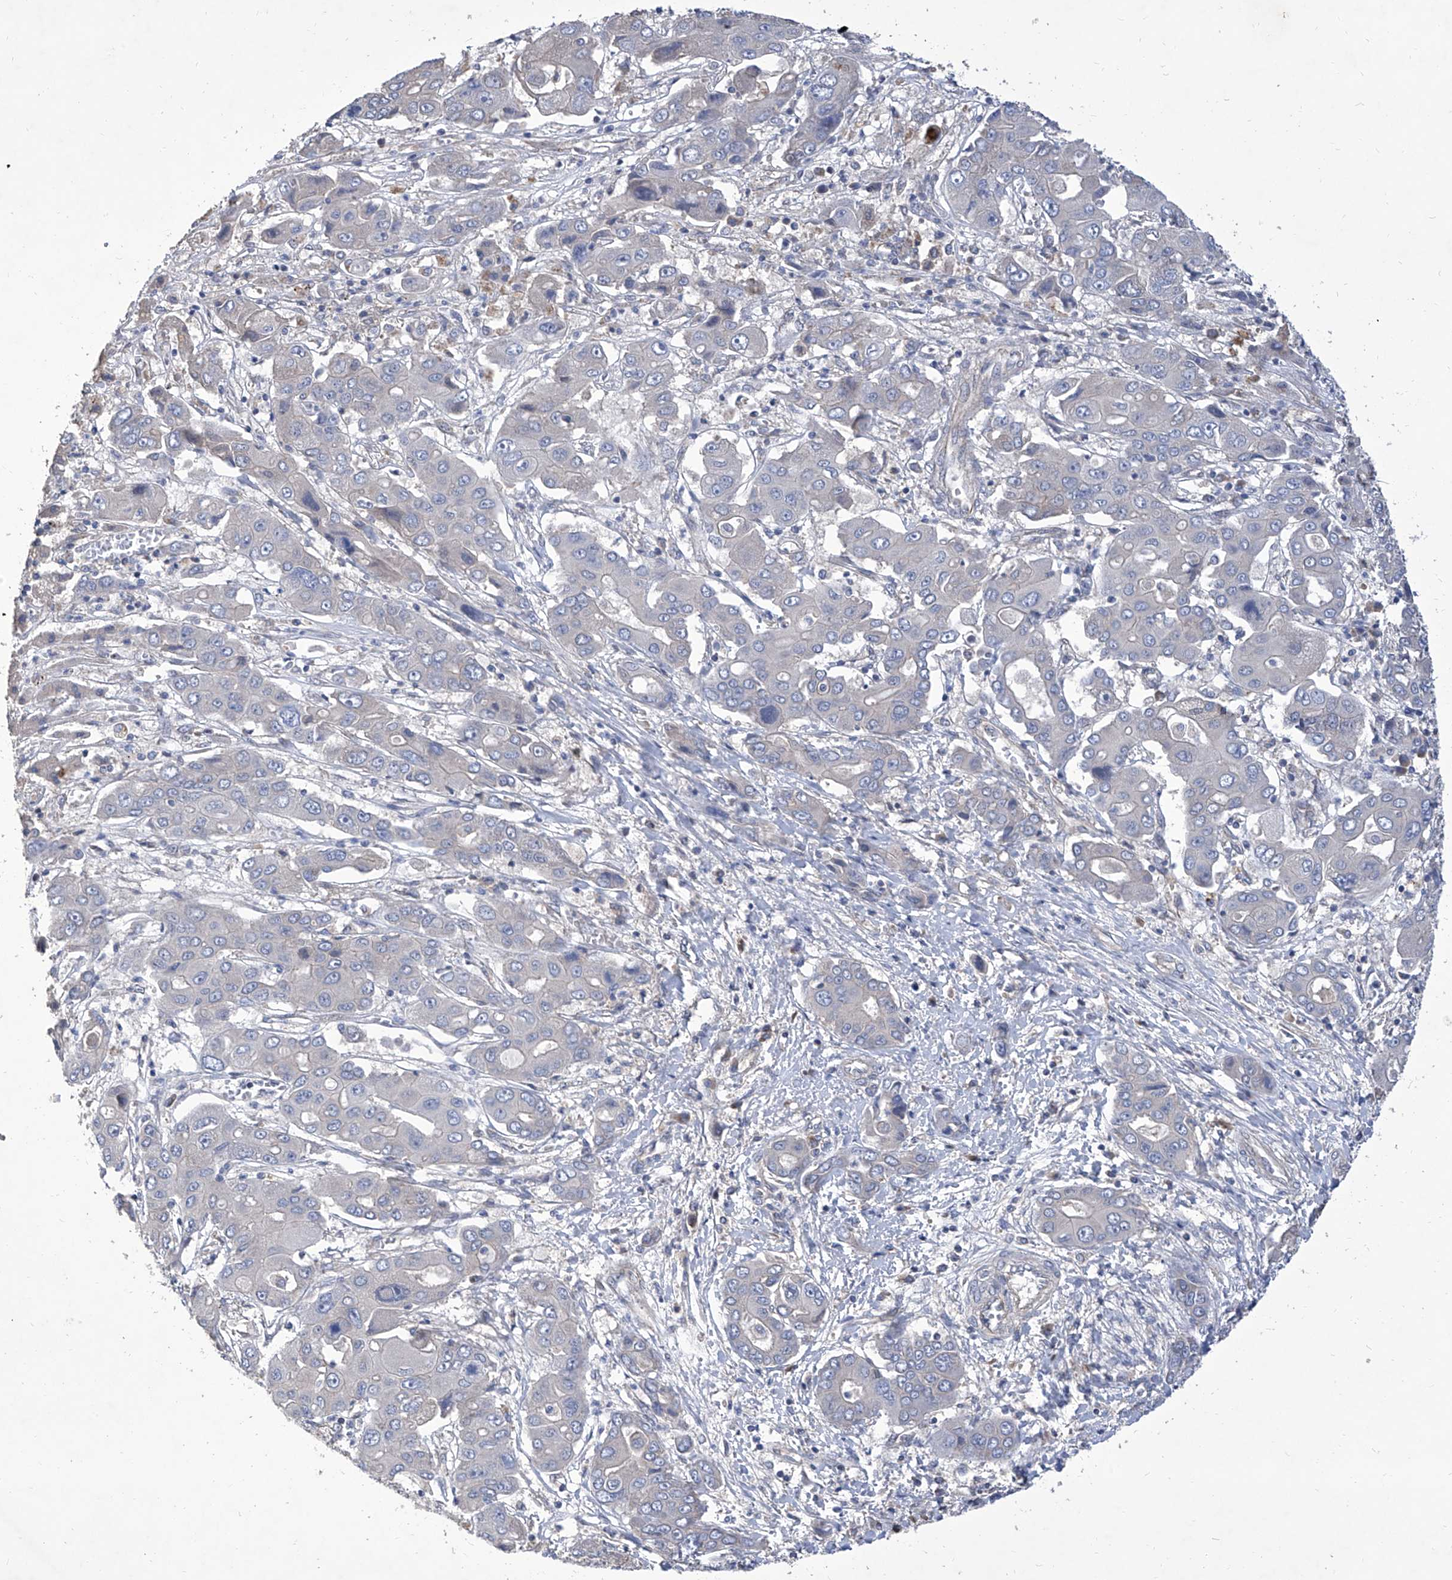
{"staining": {"intensity": "negative", "quantity": "none", "location": "none"}, "tissue": "liver cancer", "cell_type": "Tumor cells", "image_type": "cancer", "snomed": [{"axis": "morphology", "description": "Cholangiocarcinoma"}, {"axis": "topography", "description": "Liver"}], "caption": "Image shows no significant protein expression in tumor cells of cholangiocarcinoma (liver).", "gene": "TJAP1", "patient": {"sex": "male", "age": 67}}